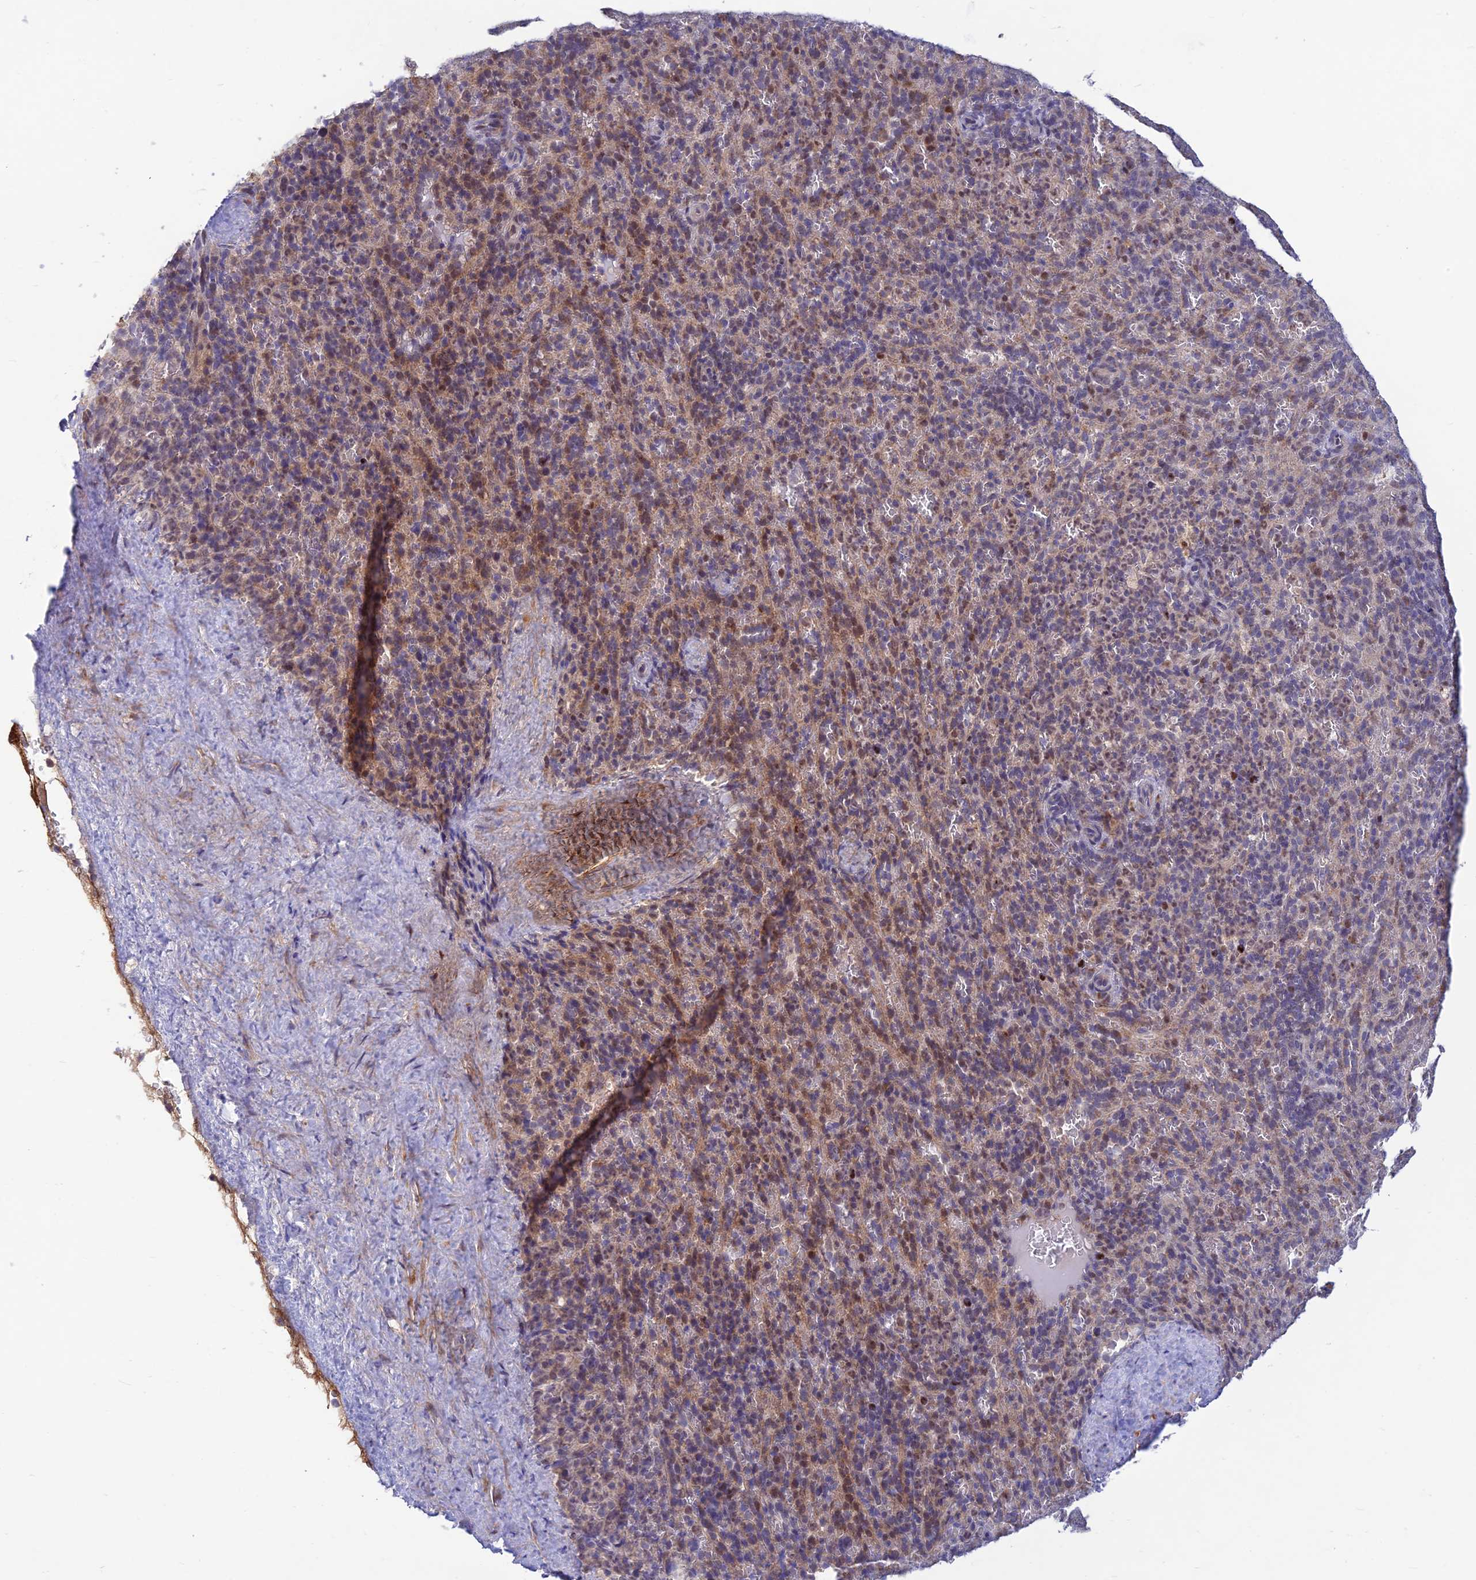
{"staining": {"intensity": "weak", "quantity": "25%-75%", "location": "cytoplasmic/membranous,nuclear"}, "tissue": "spleen", "cell_type": "Cells in red pulp", "image_type": "normal", "snomed": [{"axis": "morphology", "description": "Normal tissue, NOS"}, {"axis": "topography", "description": "Spleen"}], "caption": "Immunohistochemistry (IHC) photomicrograph of normal spleen stained for a protein (brown), which reveals low levels of weak cytoplasmic/membranous,nuclear positivity in about 25%-75% of cells in red pulp.", "gene": "FASTKD5", "patient": {"sex": "female", "age": 21}}